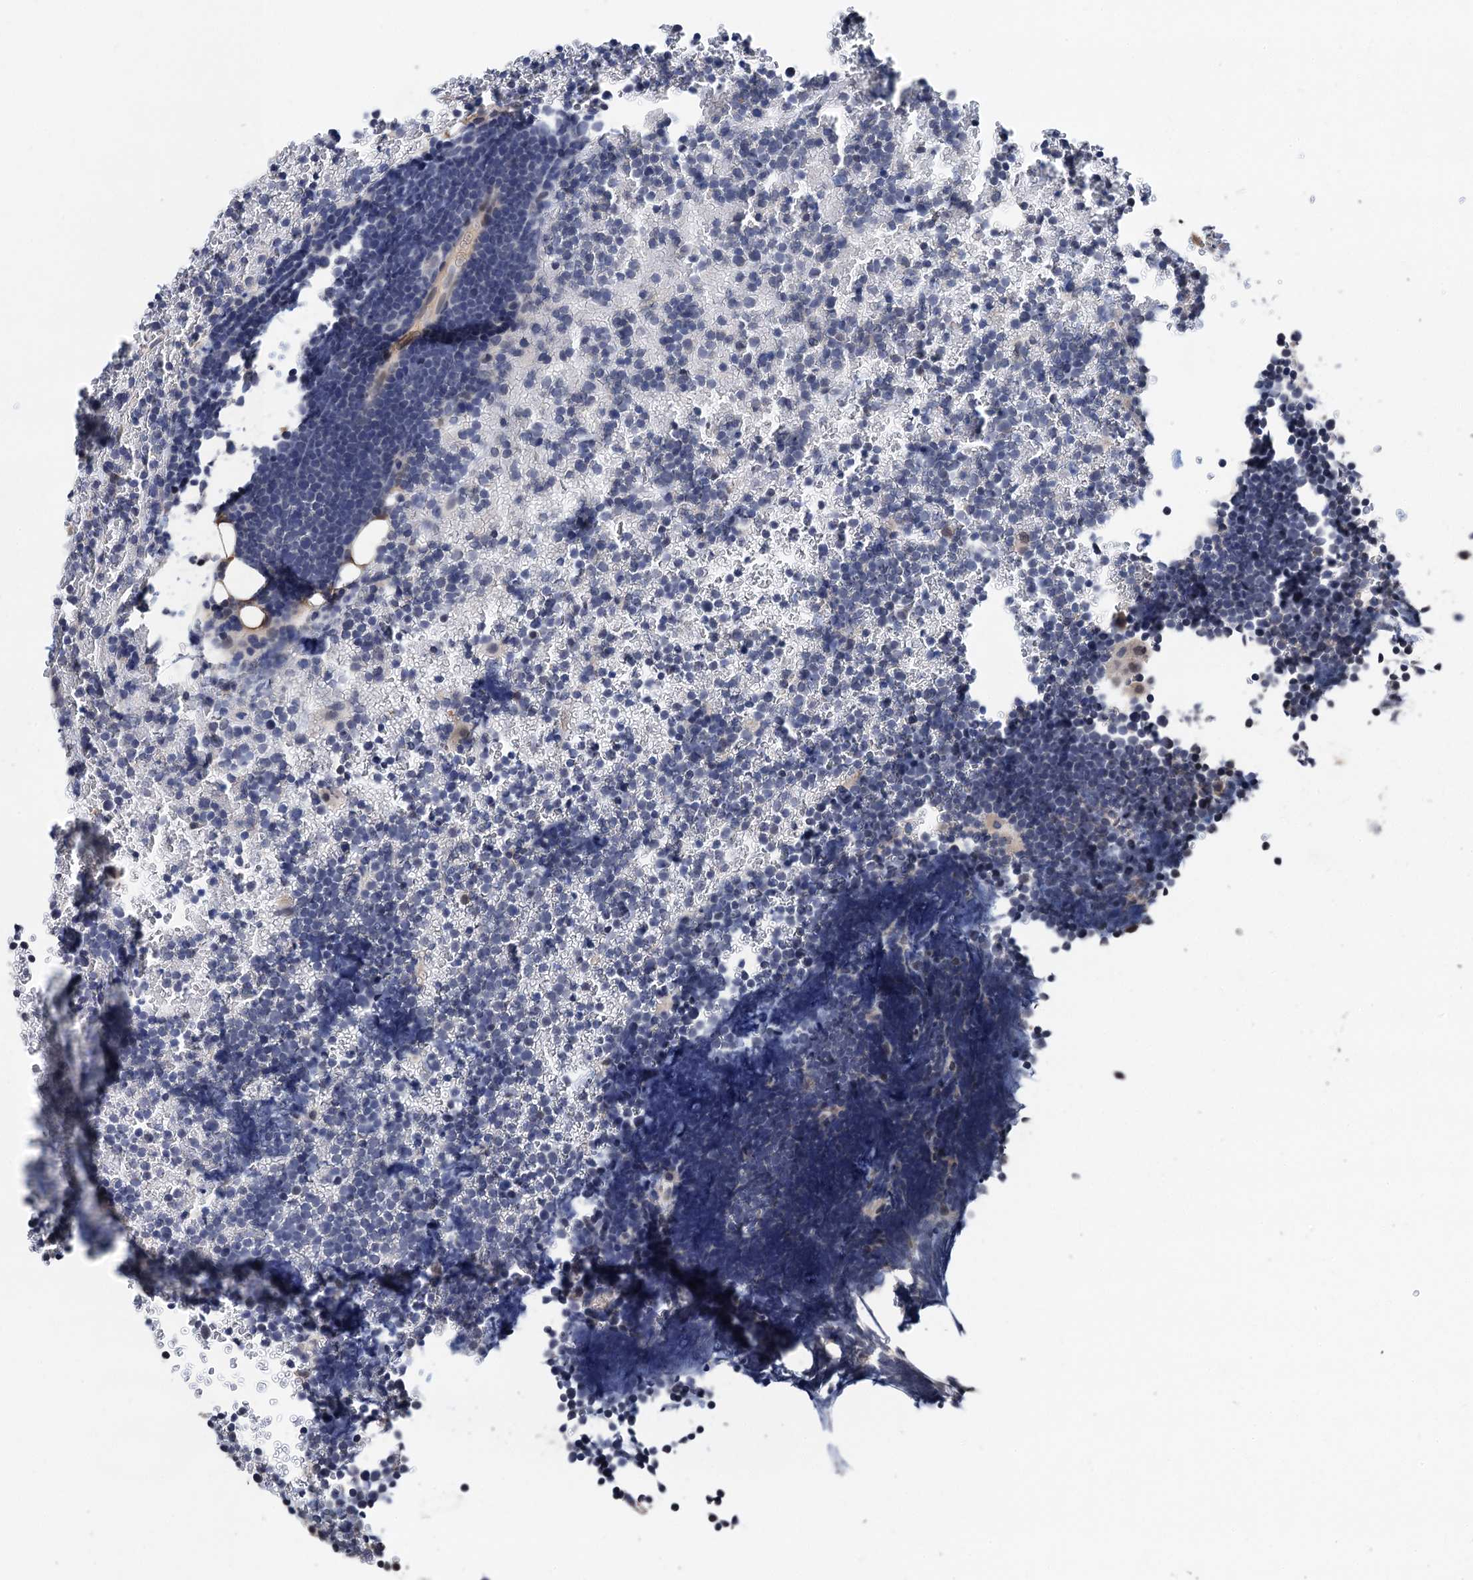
{"staining": {"intensity": "negative", "quantity": "none", "location": "none"}, "tissue": "lymphoma", "cell_type": "Tumor cells", "image_type": "cancer", "snomed": [{"axis": "morphology", "description": "Malignant lymphoma, non-Hodgkin's type, High grade"}, {"axis": "topography", "description": "Lymph node"}], "caption": "Lymphoma was stained to show a protein in brown. There is no significant expression in tumor cells.", "gene": "ART5", "patient": {"sex": "male", "age": 13}}